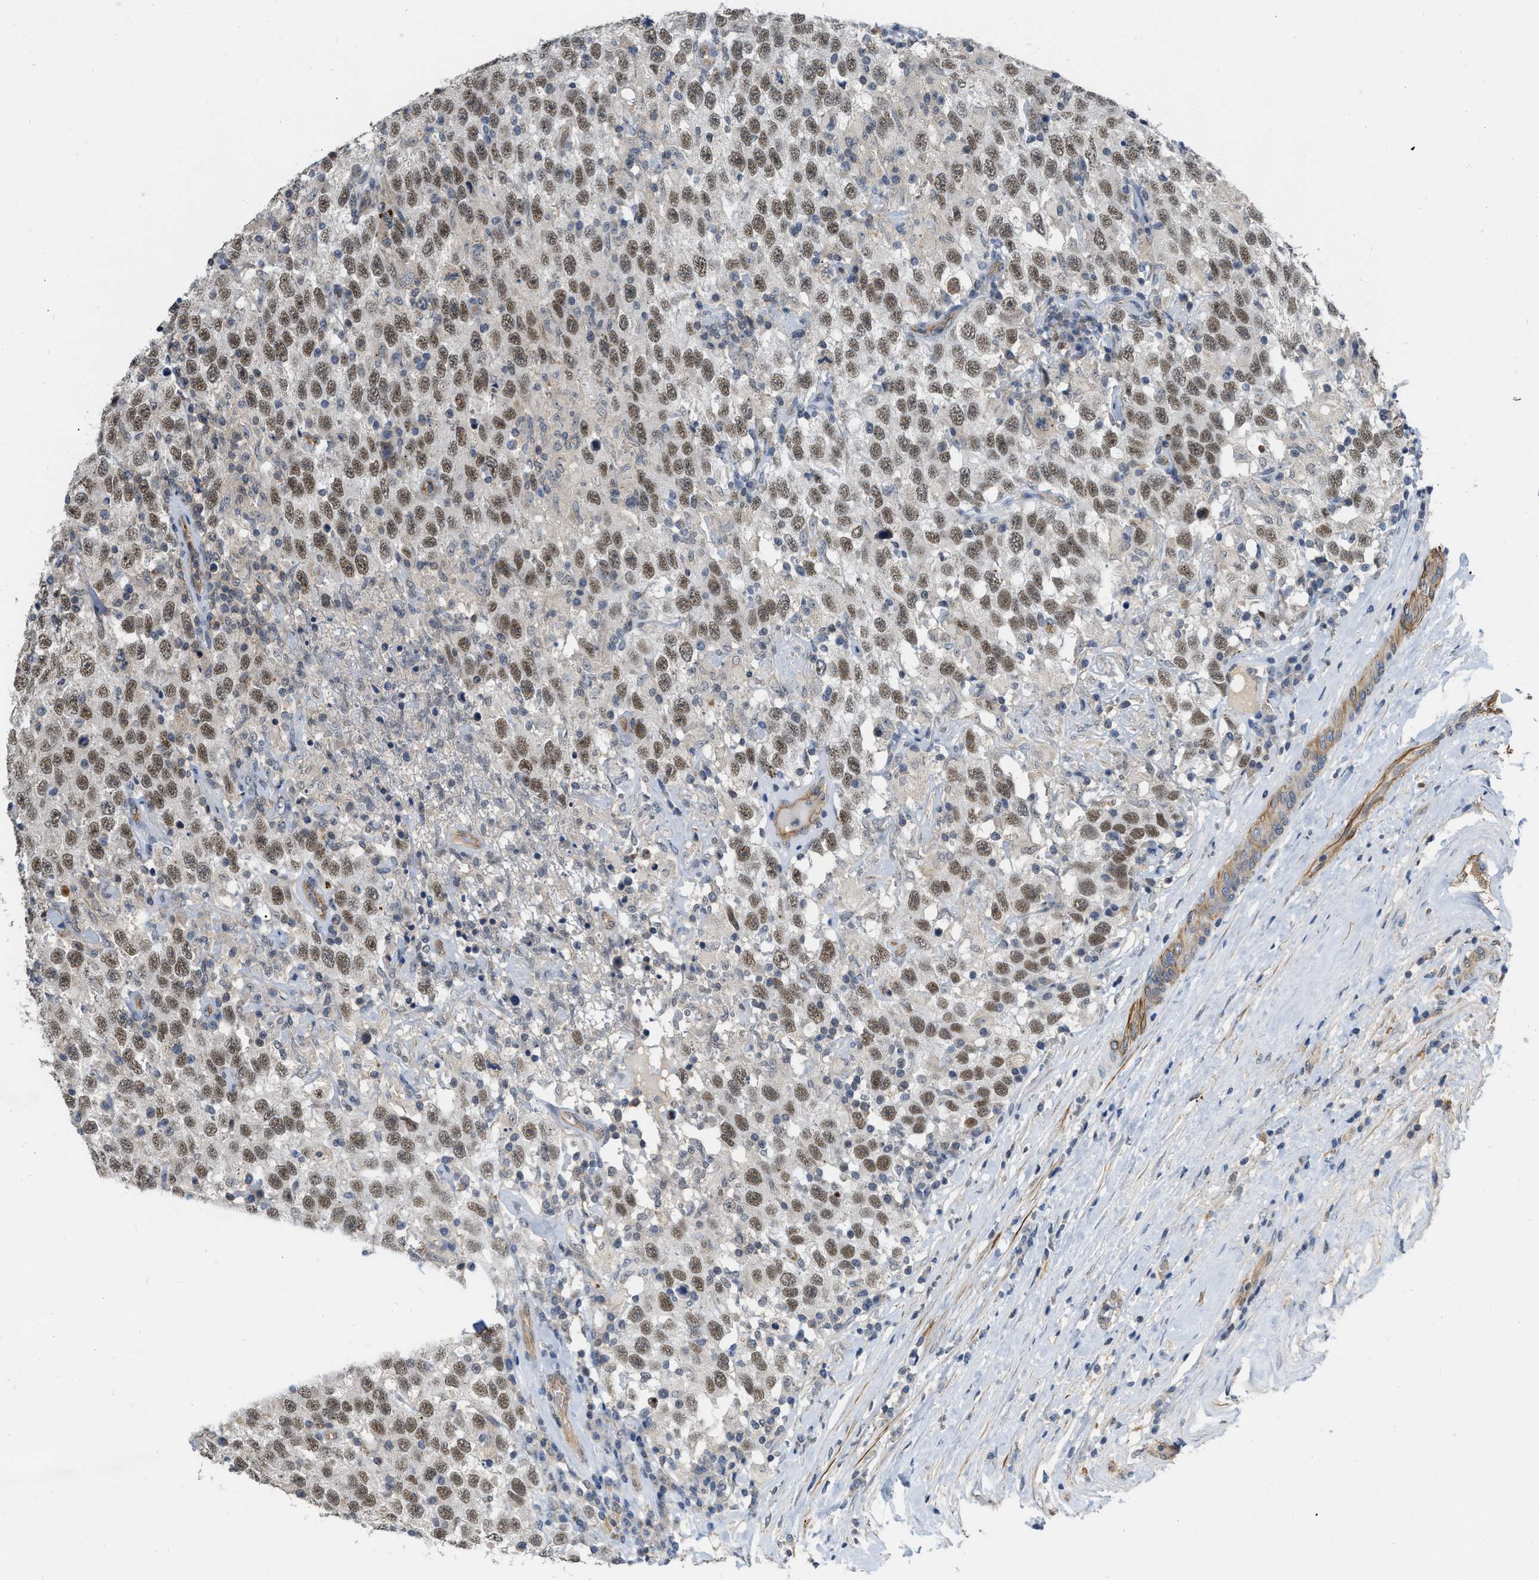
{"staining": {"intensity": "weak", "quantity": ">75%", "location": "nuclear"}, "tissue": "testis cancer", "cell_type": "Tumor cells", "image_type": "cancer", "snomed": [{"axis": "morphology", "description": "Seminoma, NOS"}, {"axis": "topography", "description": "Testis"}], "caption": "IHC photomicrograph of human testis cancer stained for a protein (brown), which reveals low levels of weak nuclear staining in about >75% of tumor cells.", "gene": "NAPEPLD", "patient": {"sex": "male", "age": 41}}